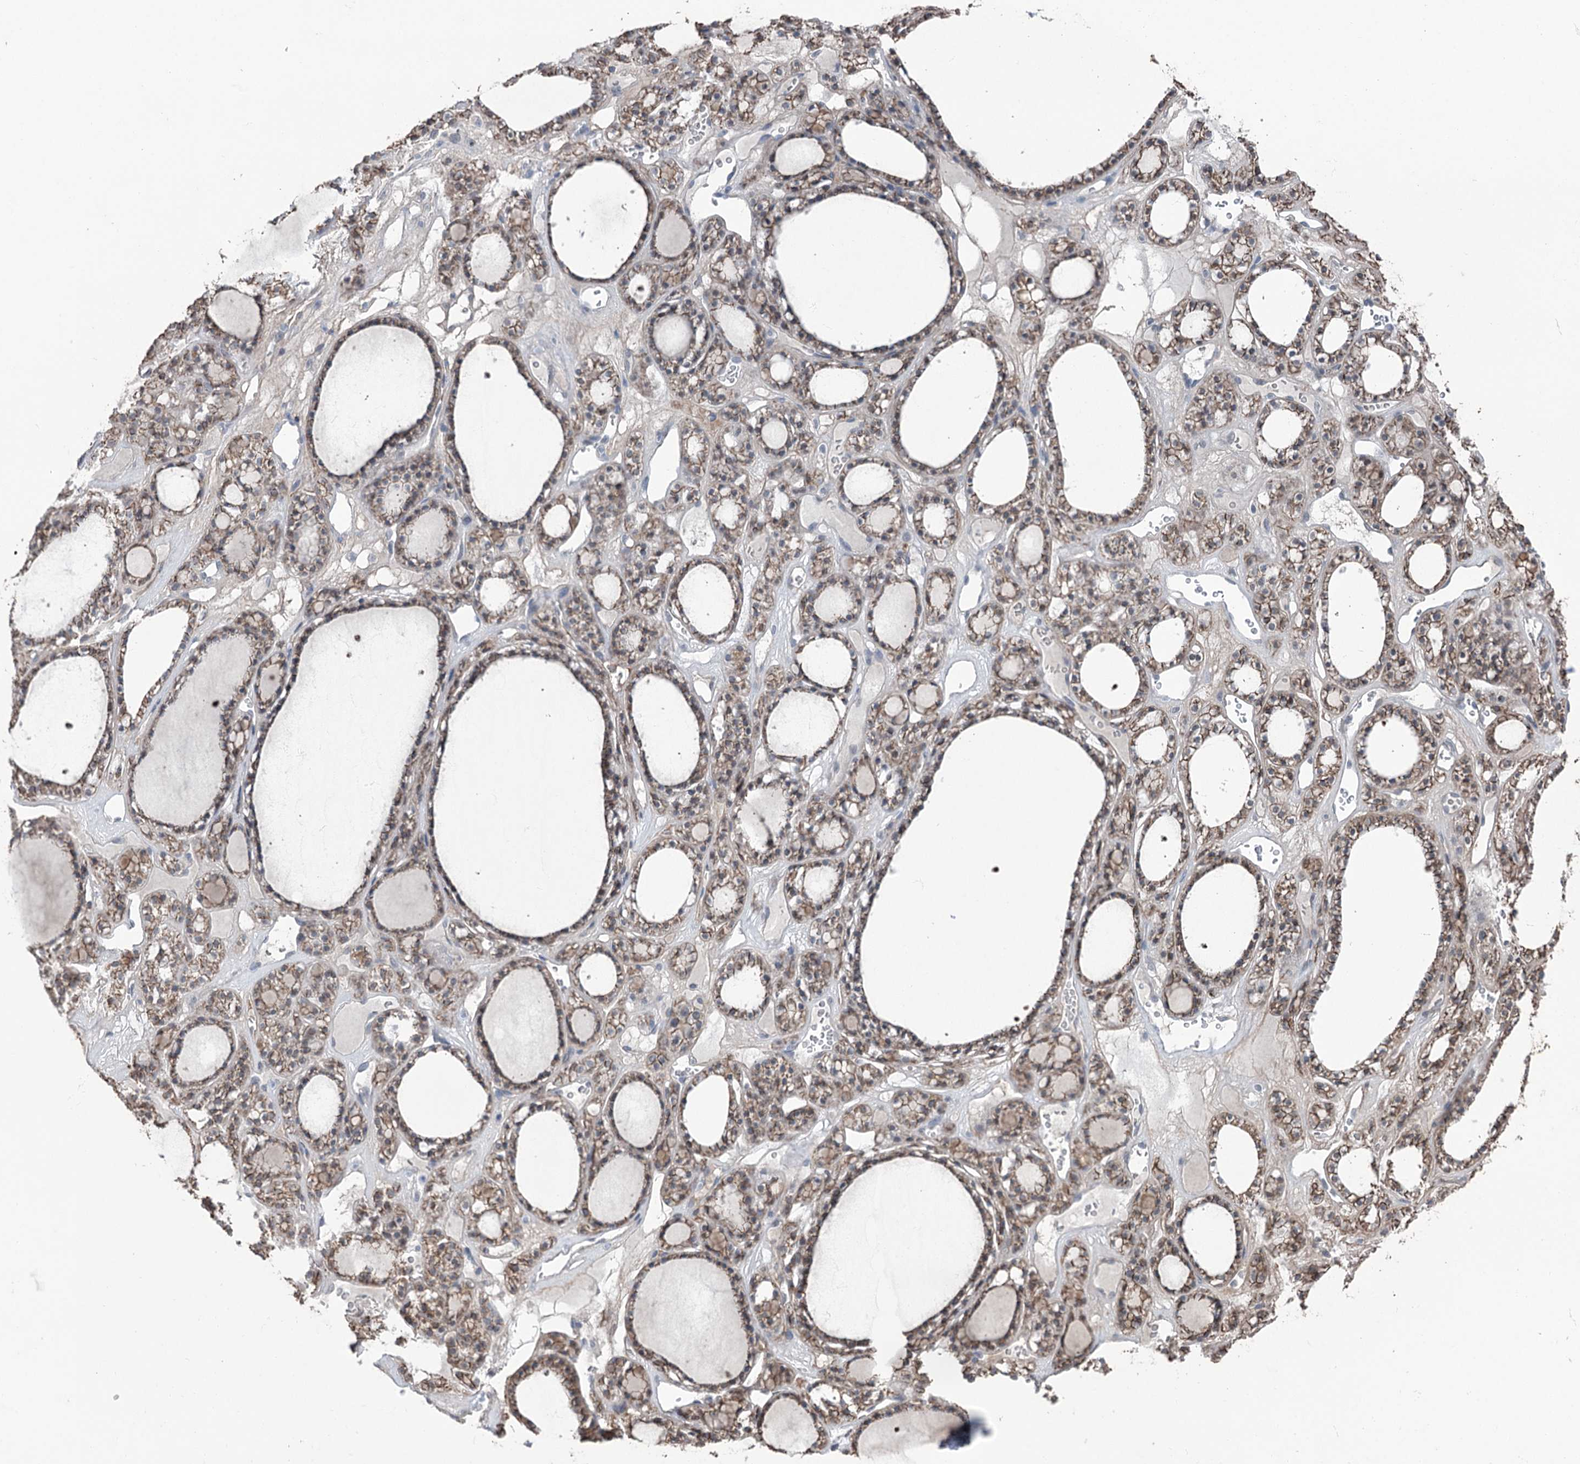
{"staining": {"intensity": "moderate", "quantity": ">75%", "location": "cytoplasmic/membranous"}, "tissue": "thyroid gland", "cell_type": "Glandular cells", "image_type": "normal", "snomed": [{"axis": "morphology", "description": "Normal tissue, NOS"}, {"axis": "topography", "description": "Thyroid gland"}], "caption": "Protein staining by IHC shows moderate cytoplasmic/membranous expression in about >75% of glandular cells in benign thyroid gland.", "gene": "FAM120B", "patient": {"sex": "female", "age": 28}}